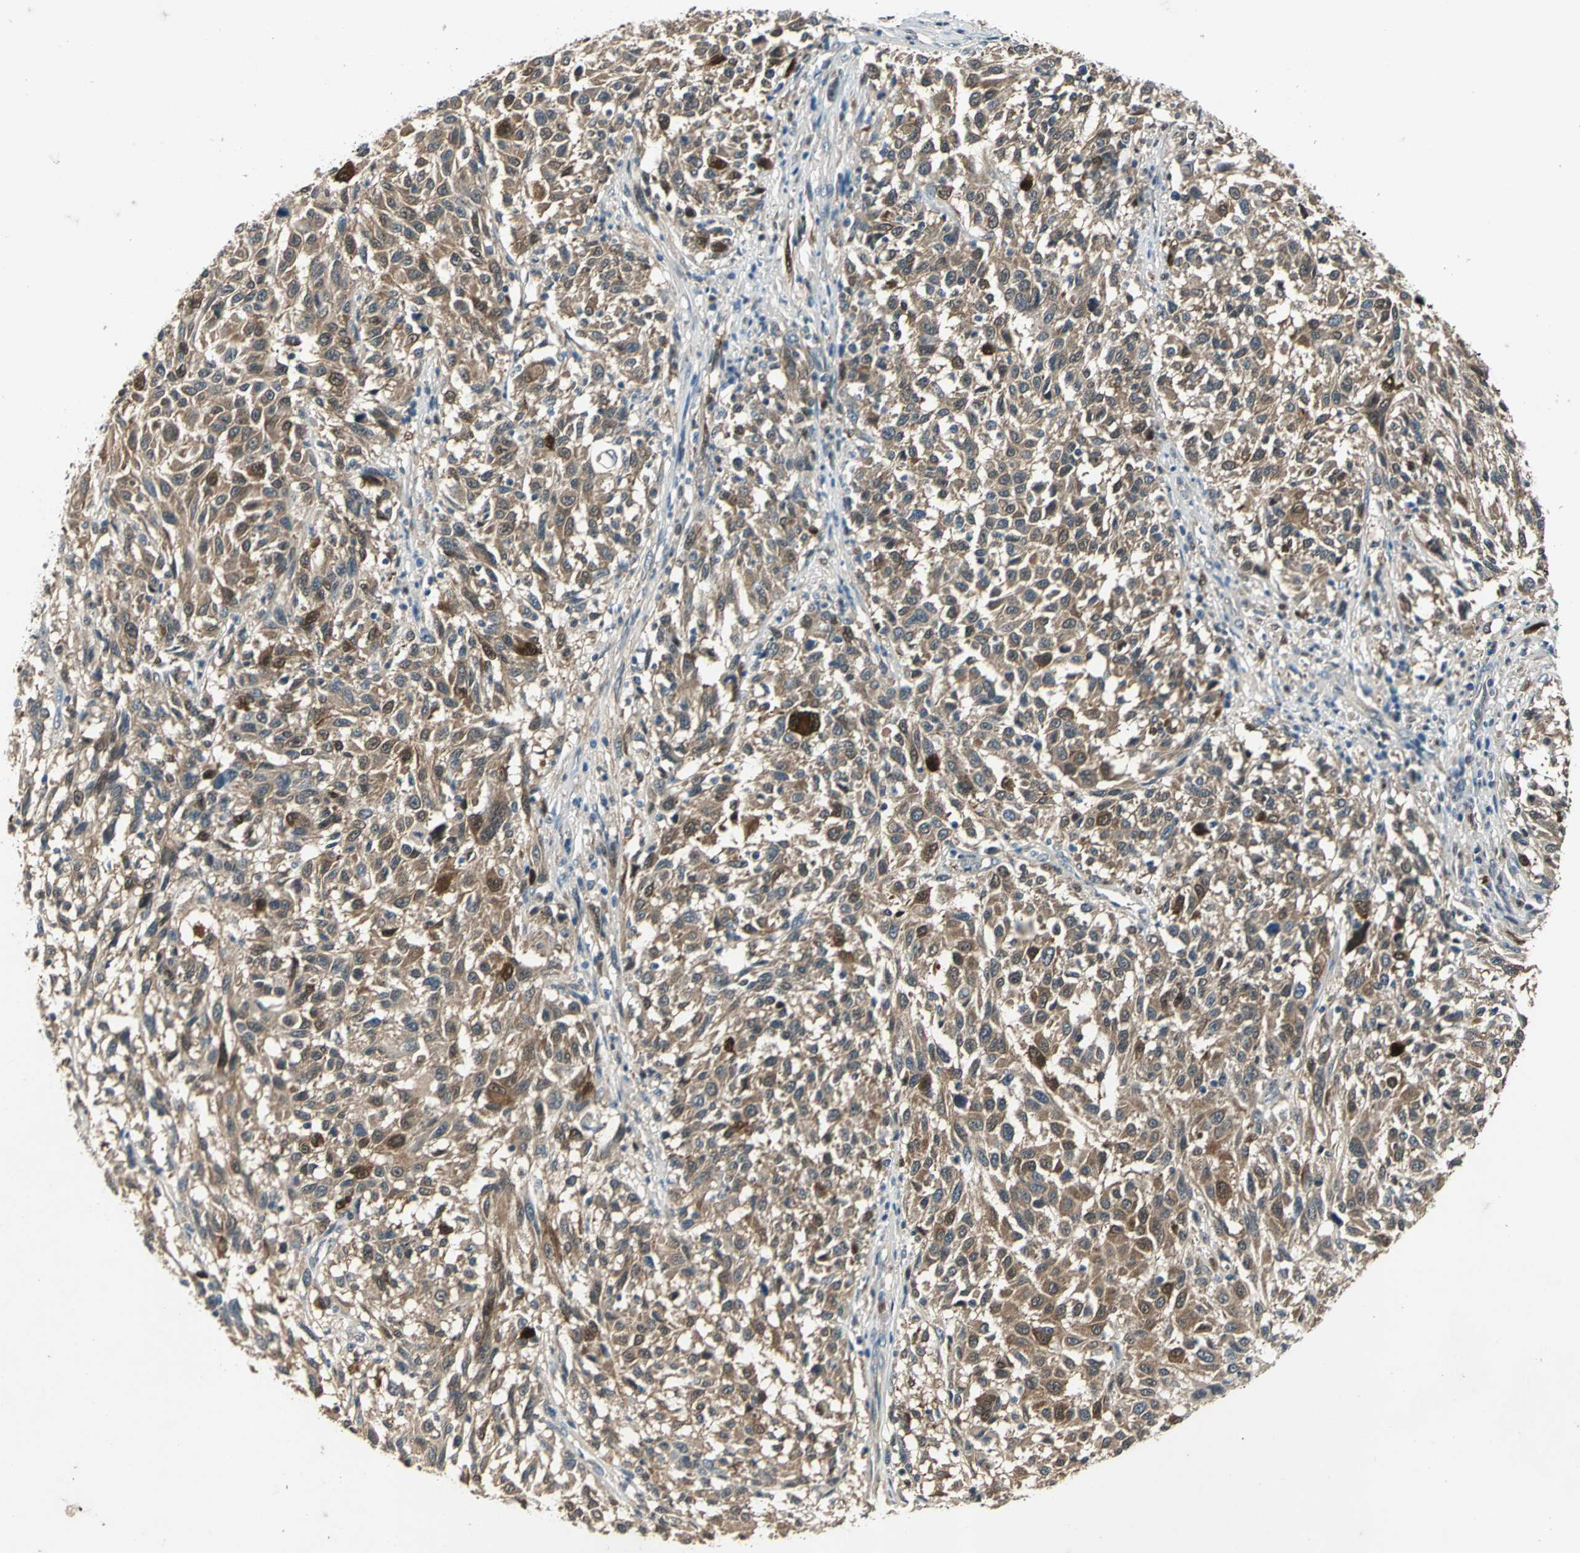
{"staining": {"intensity": "moderate", "quantity": ">75%", "location": "cytoplasmic/membranous"}, "tissue": "melanoma", "cell_type": "Tumor cells", "image_type": "cancer", "snomed": [{"axis": "morphology", "description": "Malignant melanoma, Metastatic site"}, {"axis": "topography", "description": "Lymph node"}], "caption": "Tumor cells show moderate cytoplasmic/membranous staining in approximately >75% of cells in malignant melanoma (metastatic site). The staining is performed using DAB brown chromogen to label protein expression. The nuclei are counter-stained blue using hematoxylin.", "gene": "RRM2B", "patient": {"sex": "male", "age": 61}}